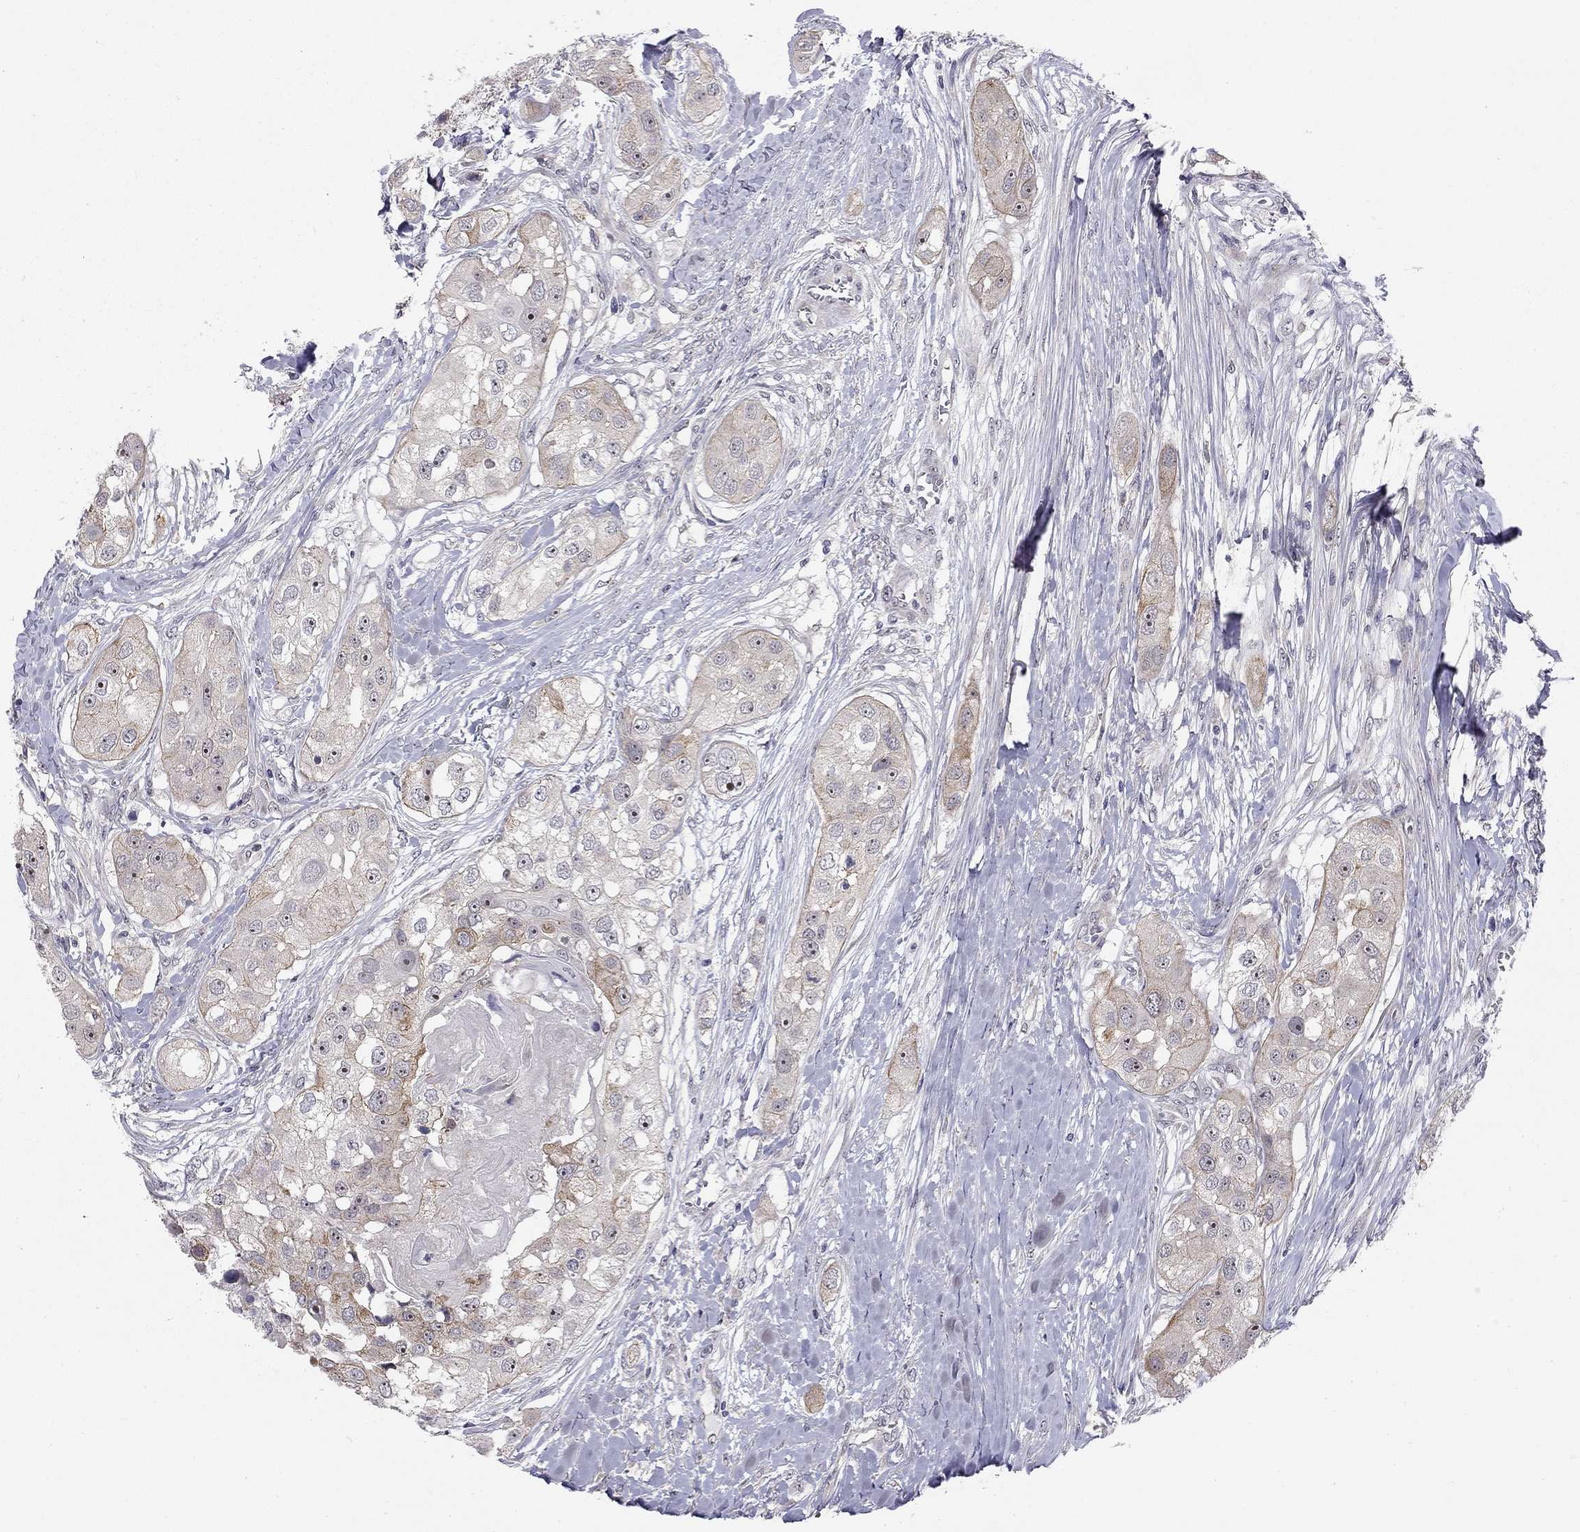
{"staining": {"intensity": "moderate", "quantity": "<25%", "location": "nuclear"}, "tissue": "head and neck cancer", "cell_type": "Tumor cells", "image_type": "cancer", "snomed": [{"axis": "morphology", "description": "Normal tissue, NOS"}, {"axis": "morphology", "description": "Squamous cell carcinoma, NOS"}, {"axis": "topography", "description": "Skeletal muscle"}, {"axis": "topography", "description": "Head-Neck"}], "caption": "Head and neck cancer (squamous cell carcinoma) stained with DAB IHC exhibits low levels of moderate nuclear expression in approximately <25% of tumor cells. Ihc stains the protein in brown and the nuclei are stained blue.", "gene": "STXBP6", "patient": {"sex": "male", "age": 51}}